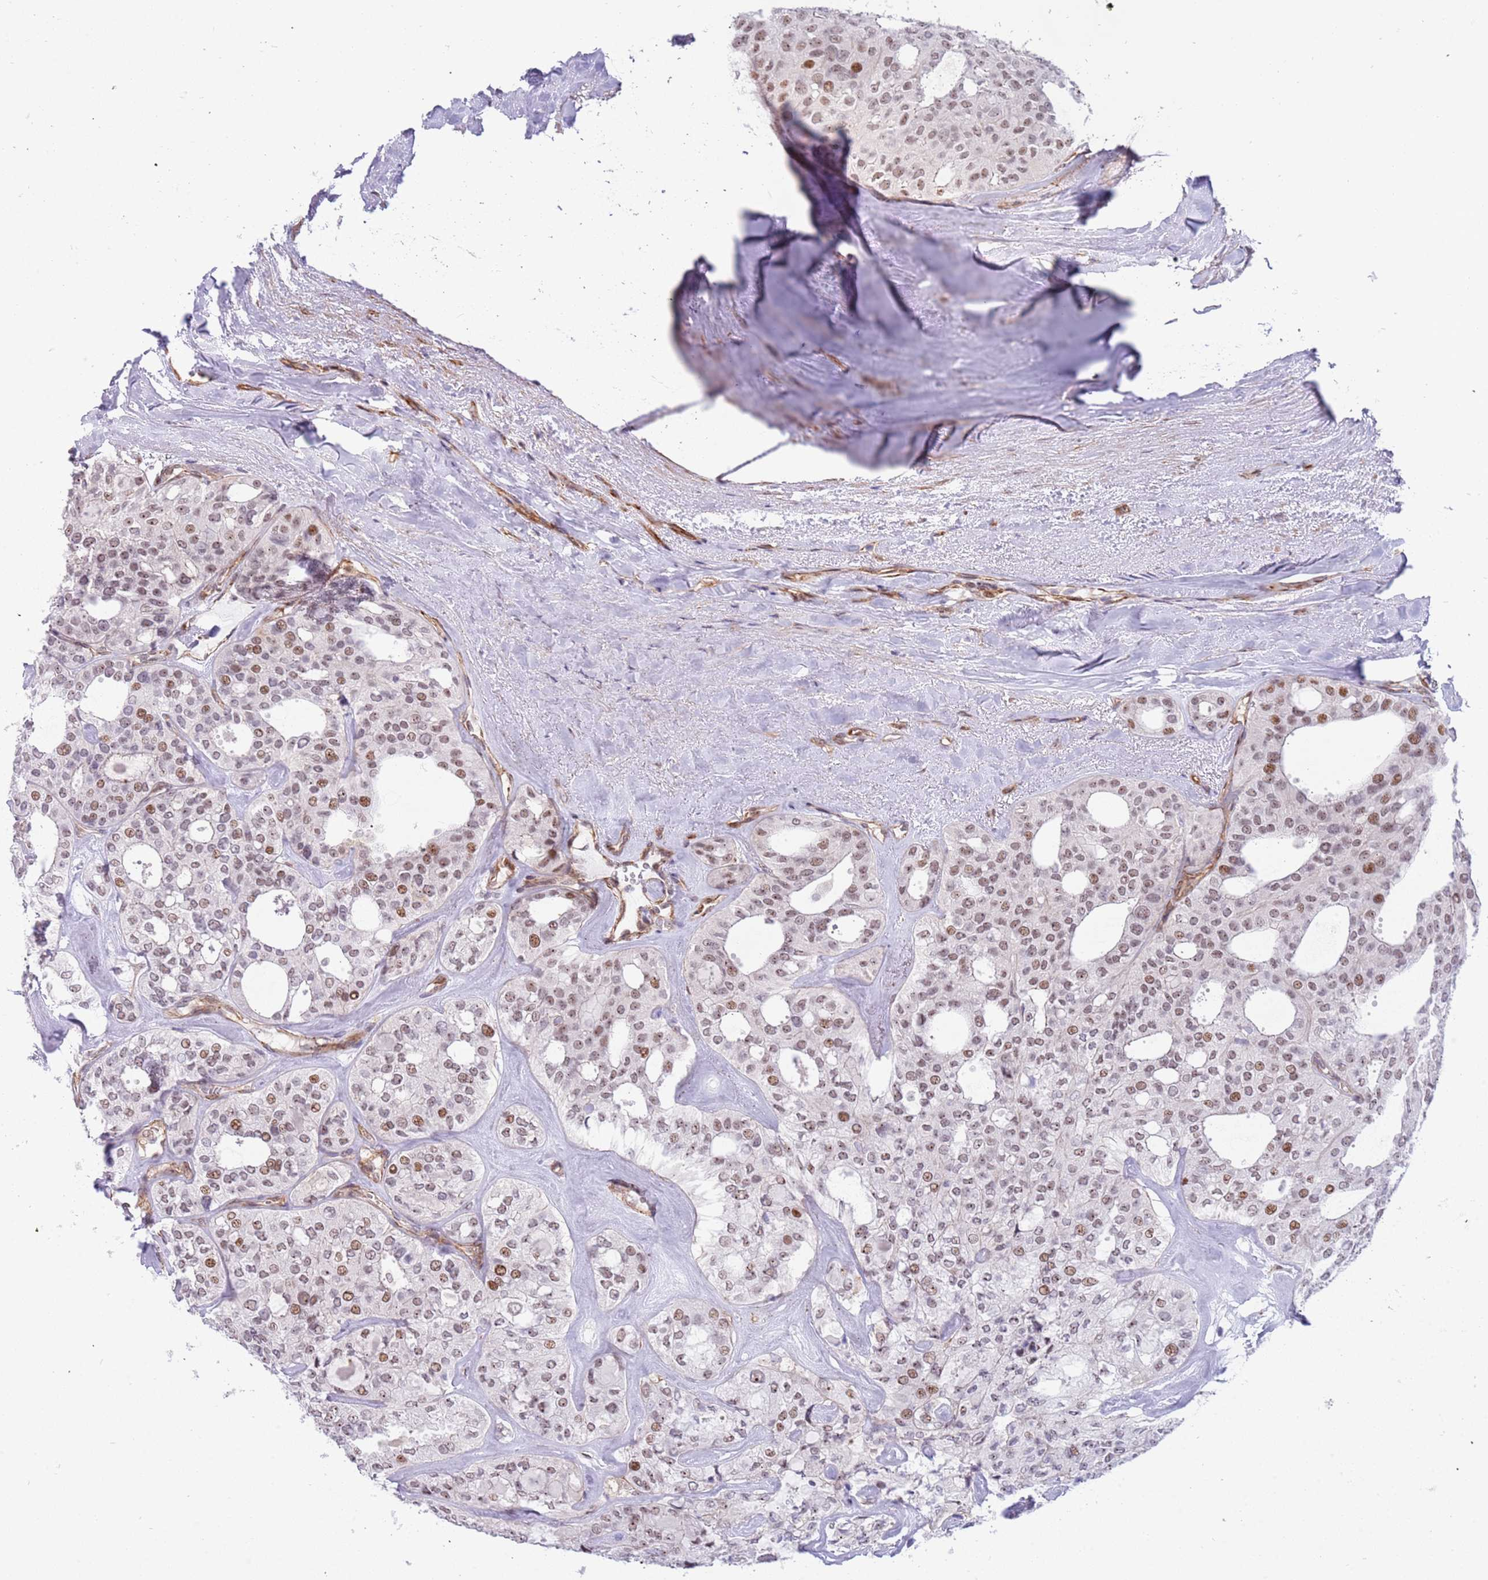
{"staining": {"intensity": "moderate", "quantity": "25%-75%", "location": "nuclear"}, "tissue": "thyroid cancer", "cell_type": "Tumor cells", "image_type": "cancer", "snomed": [{"axis": "morphology", "description": "Follicular adenoma carcinoma, NOS"}, {"axis": "topography", "description": "Thyroid gland"}], "caption": "Immunohistochemistry (IHC) of human thyroid follicular adenoma carcinoma displays medium levels of moderate nuclear expression in approximately 25%-75% of tumor cells.", "gene": "LRMDA", "patient": {"sex": "male", "age": 75}}